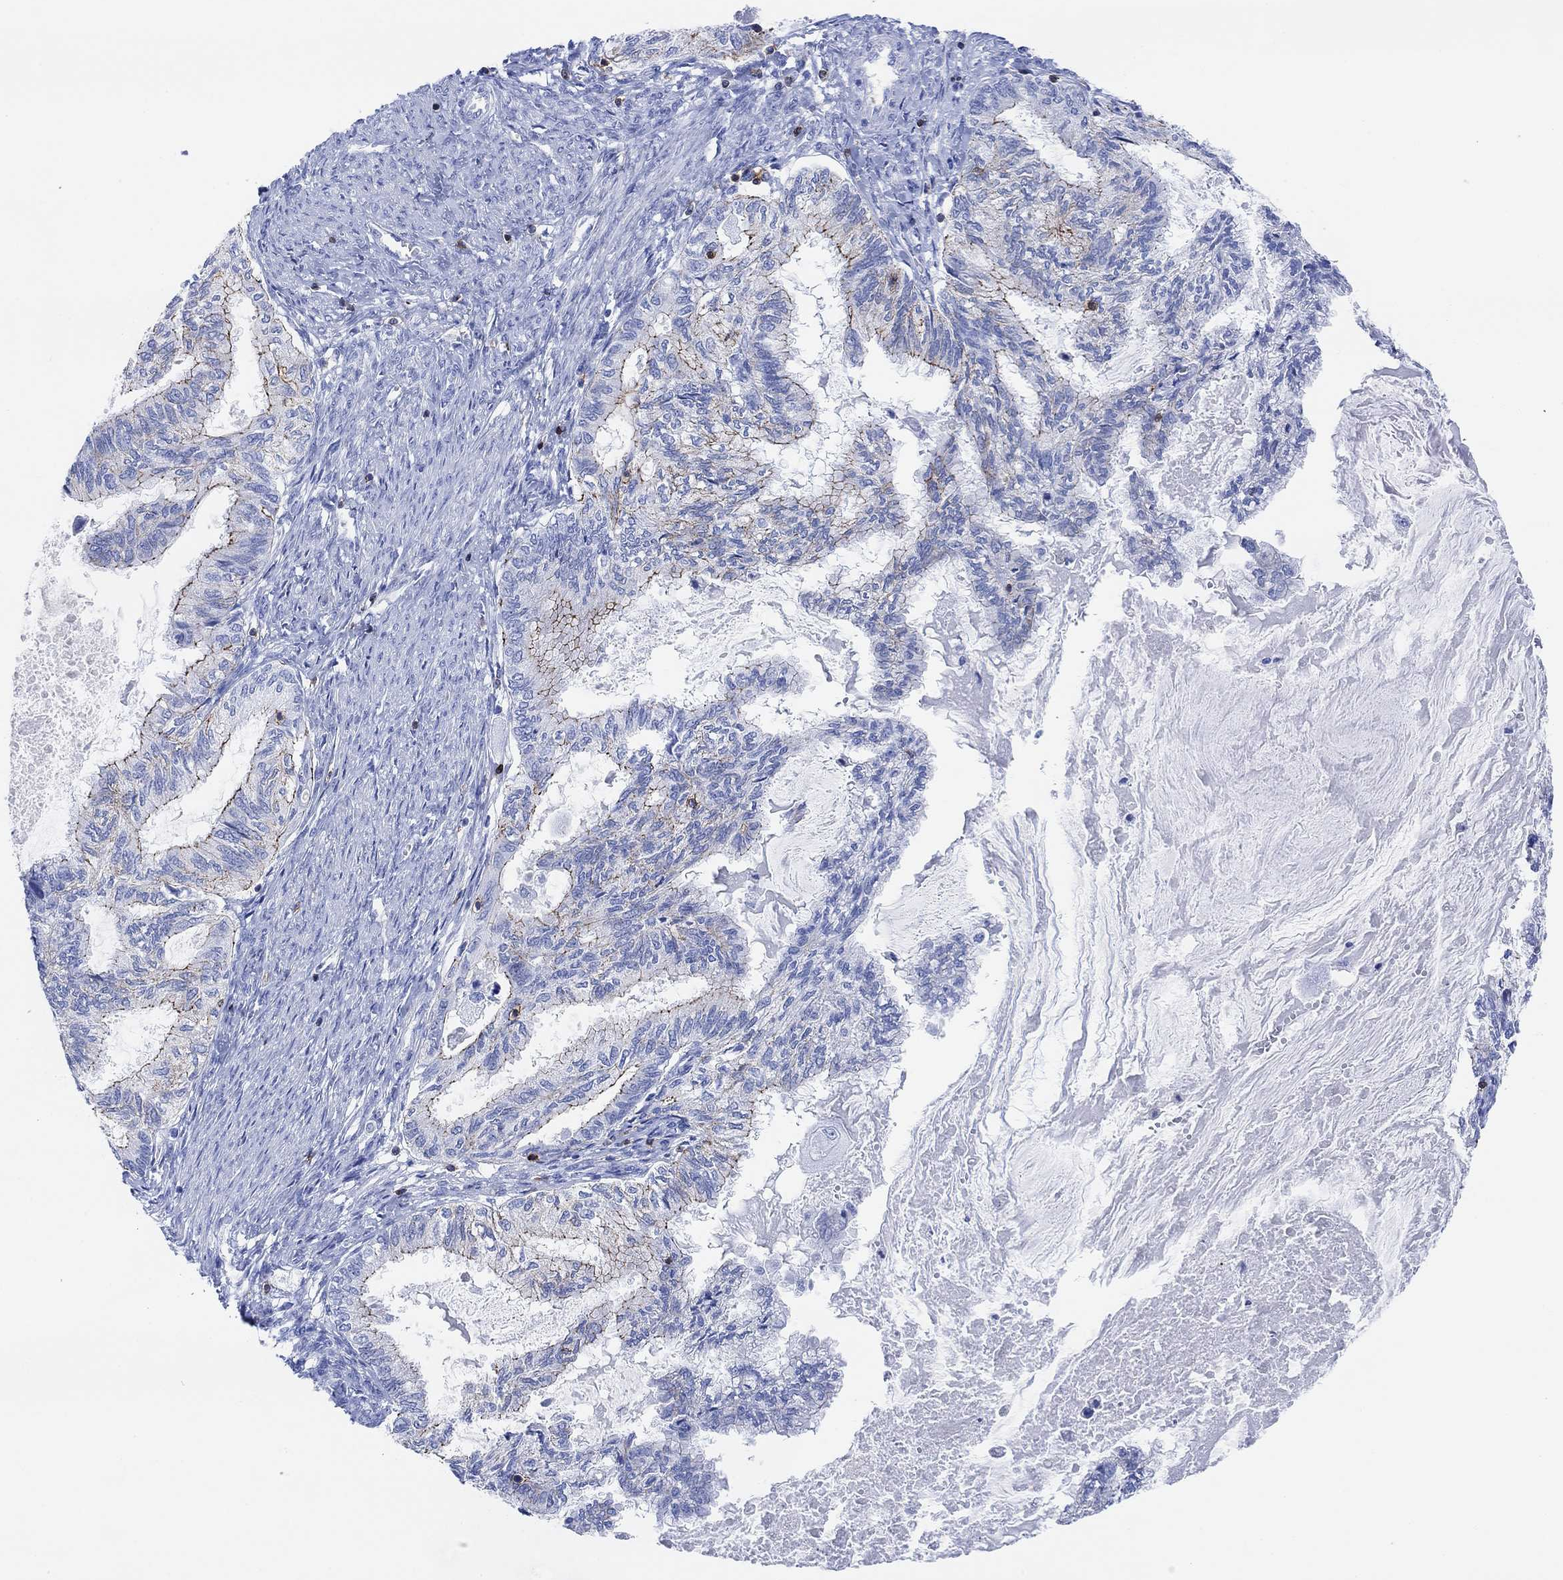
{"staining": {"intensity": "strong", "quantity": "<25%", "location": "cytoplasmic/membranous"}, "tissue": "endometrial cancer", "cell_type": "Tumor cells", "image_type": "cancer", "snomed": [{"axis": "morphology", "description": "Adenocarcinoma, NOS"}, {"axis": "topography", "description": "Endometrium"}], "caption": "Immunohistochemical staining of adenocarcinoma (endometrial) reveals medium levels of strong cytoplasmic/membranous staining in about <25% of tumor cells. (Brightfield microscopy of DAB IHC at high magnification).", "gene": "GPR65", "patient": {"sex": "female", "age": 86}}